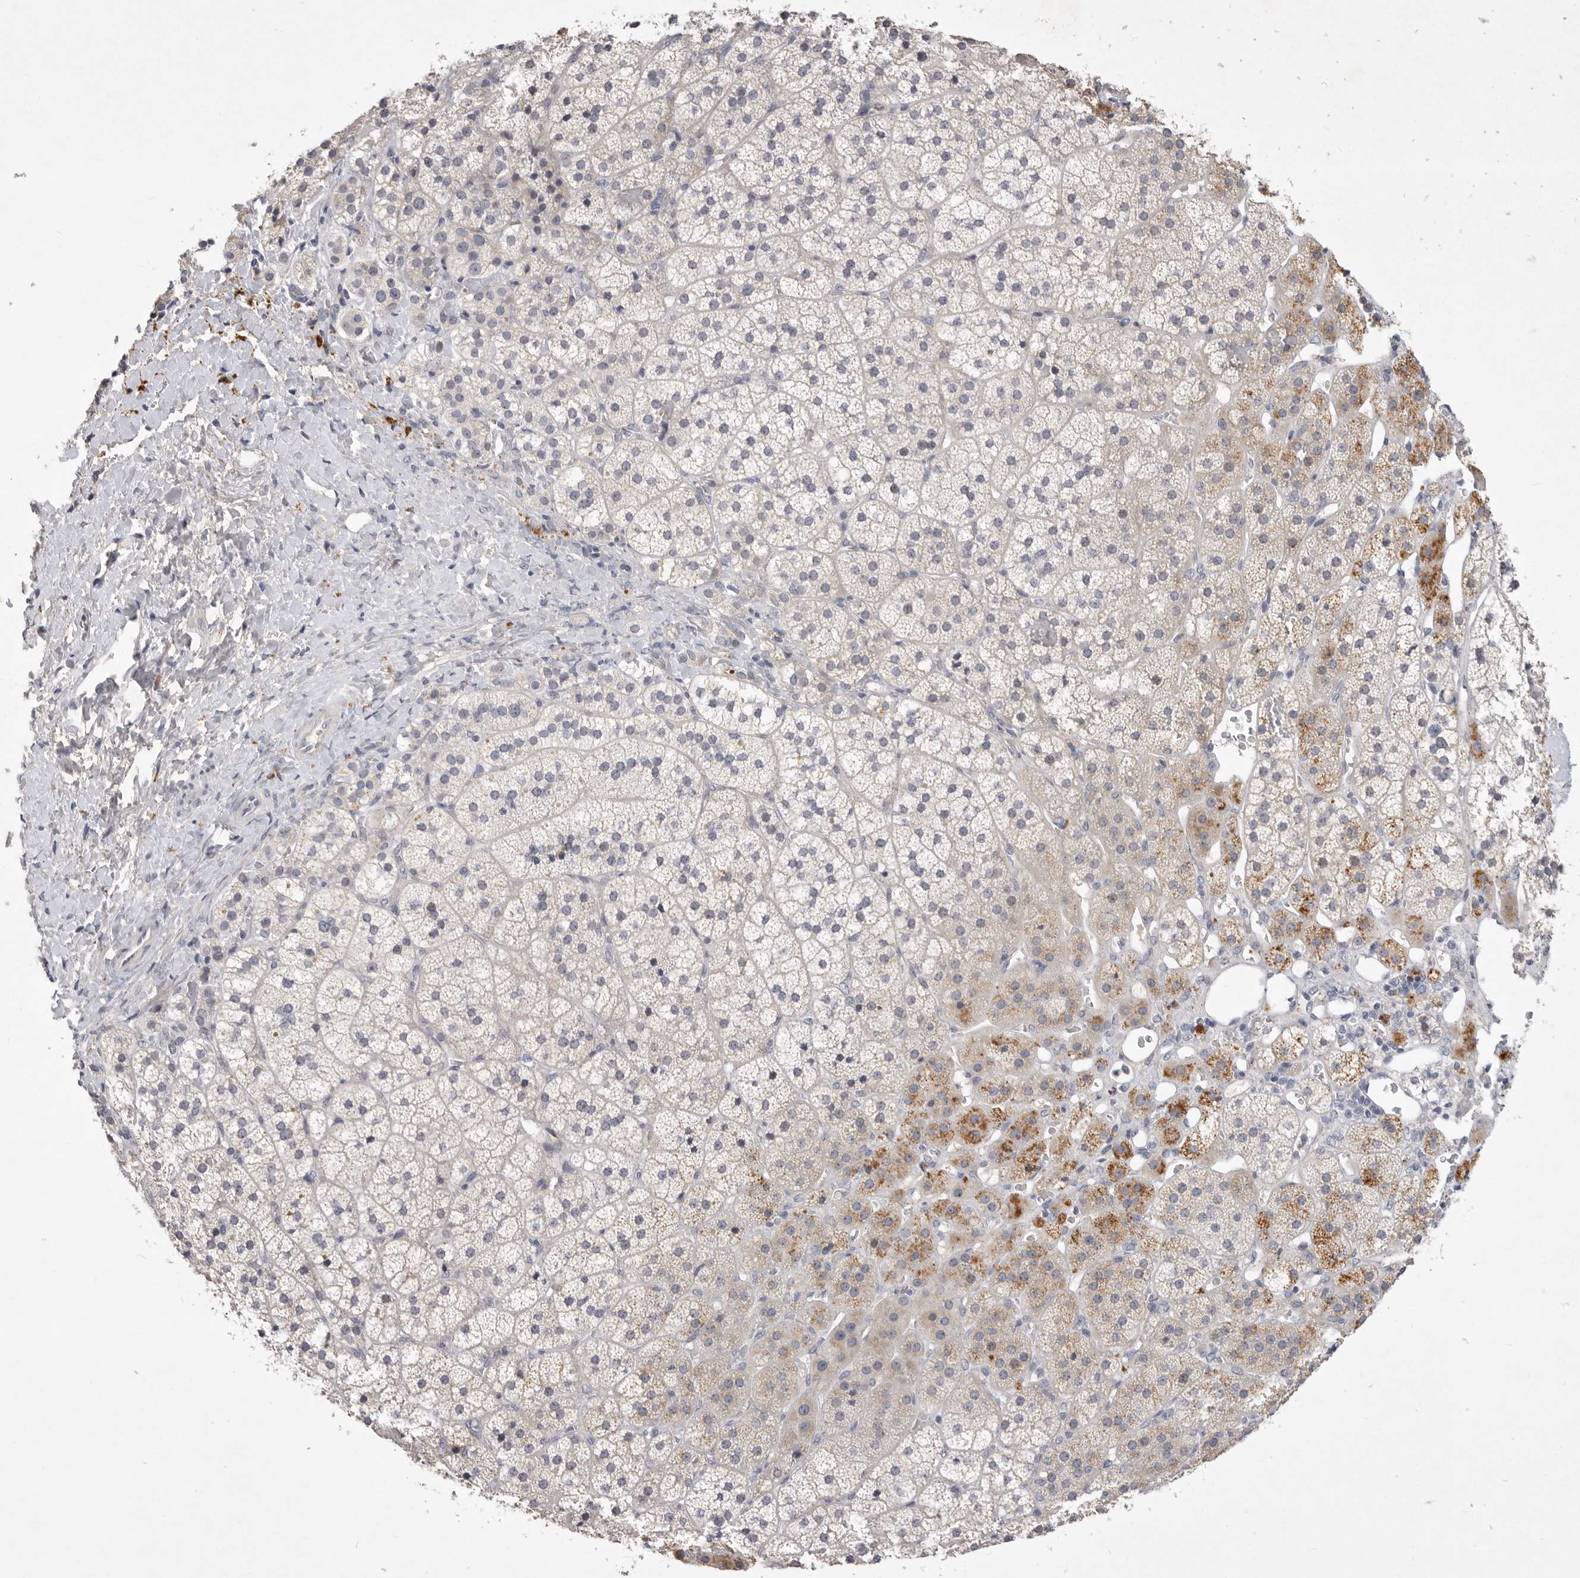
{"staining": {"intensity": "moderate", "quantity": "<25%", "location": "cytoplasmic/membranous"}, "tissue": "adrenal gland", "cell_type": "Glandular cells", "image_type": "normal", "snomed": [{"axis": "morphology", "description": "Normal tissue, NOS"}, {"axis": "topography", "description": "Adrenal gland"}], "caption": "A high-resolution image shows IHC staining of normal adrenal gland, which displays moderate cytoplasmic/membranous positivity in about <25% of glandular cells. Ihc stains the protein of interest in brown and the nuclei are stained blue.", "gene": "ITGAD", "patient": {"sex": "female", "age": 44}}